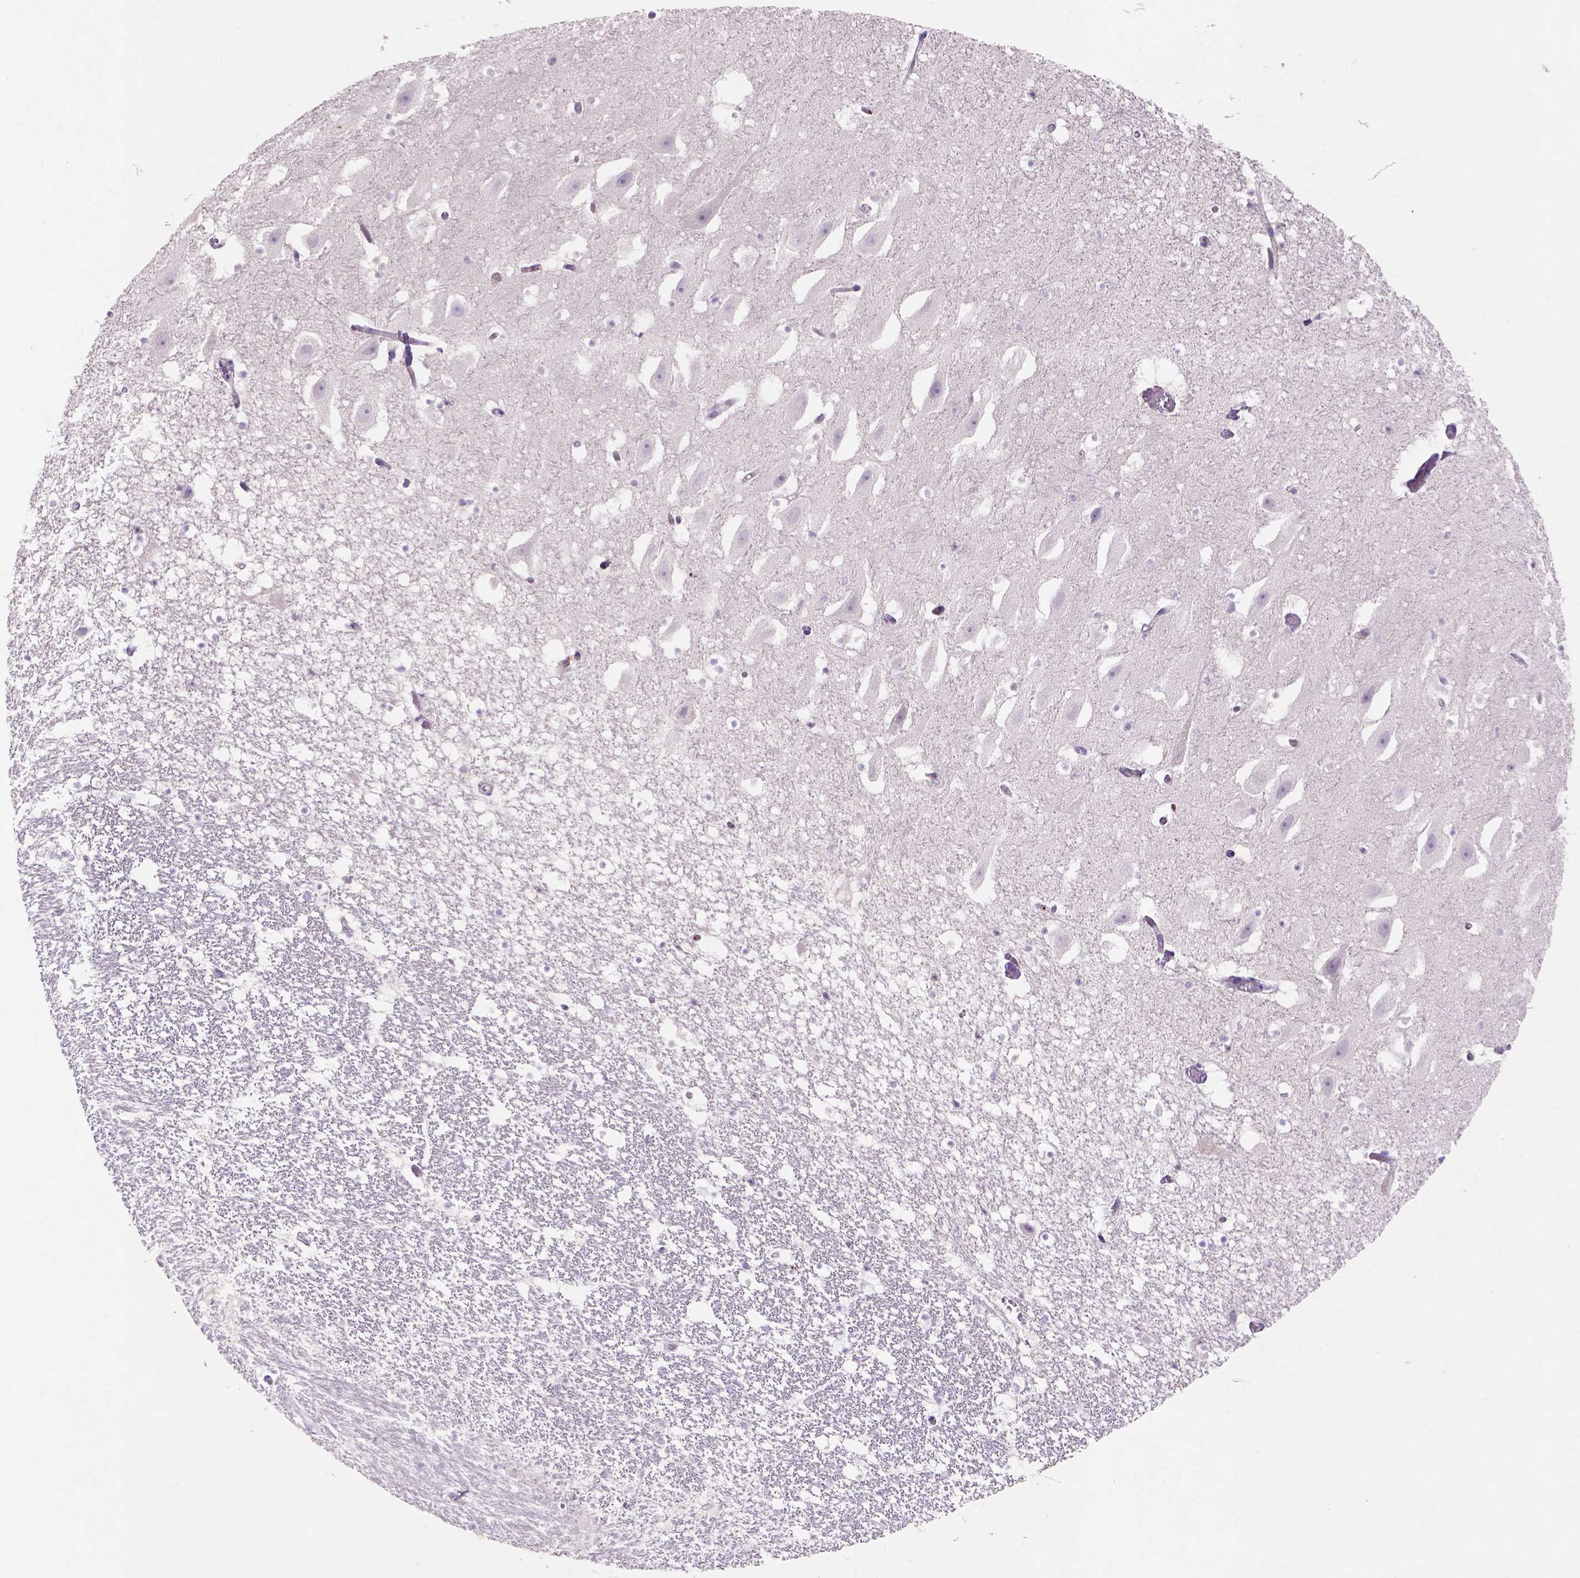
{"staining": {"intensity": "negative", "quantity": "none", "location": "none"}, "tissue": "hippocampus", "cell_type": "Glial cells", "image_type": "normal", "snomed": [{"axis": "morphology", "description": "Normal tissue, NOS"}, {"axis": "topography", "description": "Hippocampus"}], "caption": "Histopathology image shows no significant protein positivity in glial cells of unremarkable hippocampus.", "gene": "NUDT2", "patient": {"sex": "male", "age": 26}}